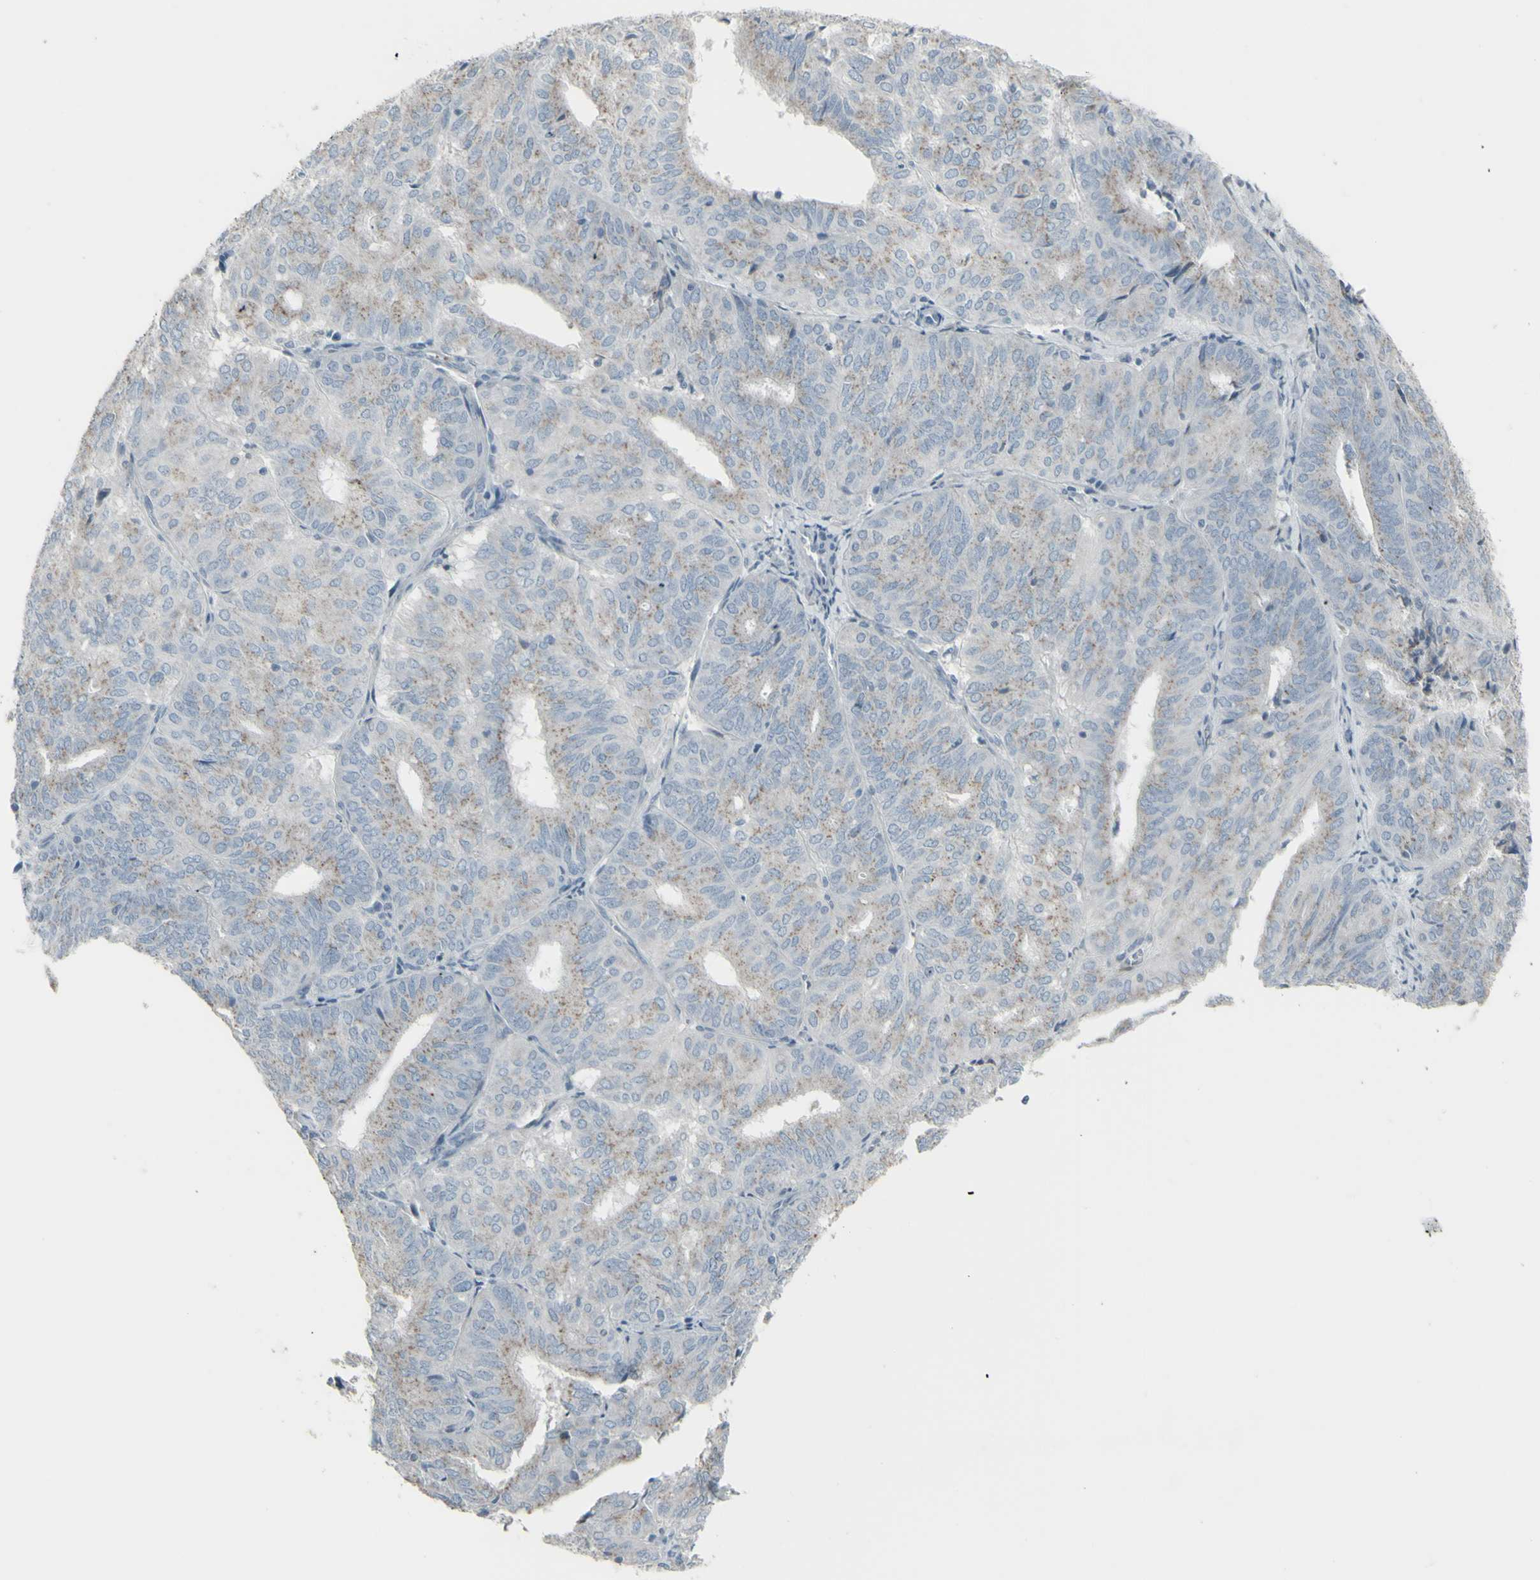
{"staining": {"intensity": "weak", "quantity": "25%-75%", "location": "cytoplasmic/membranous"}, "tissue": "endometrial cancer", "cell_type": "Tumor cells", "image_type": "cancer", "snomed": [{"axis": "morphology", "description": "Adenocarcinoma, NOS"}, {"axis": "topography", "description": "Uterus"}], "caption": "Weak cytoplasmic/membranous staining is seen in approximately 25%-75% of tumor cells in adenocarcinoma (endometrial).", "gene": "CD79B", "patient": {"sex": "female", "age": 60}}